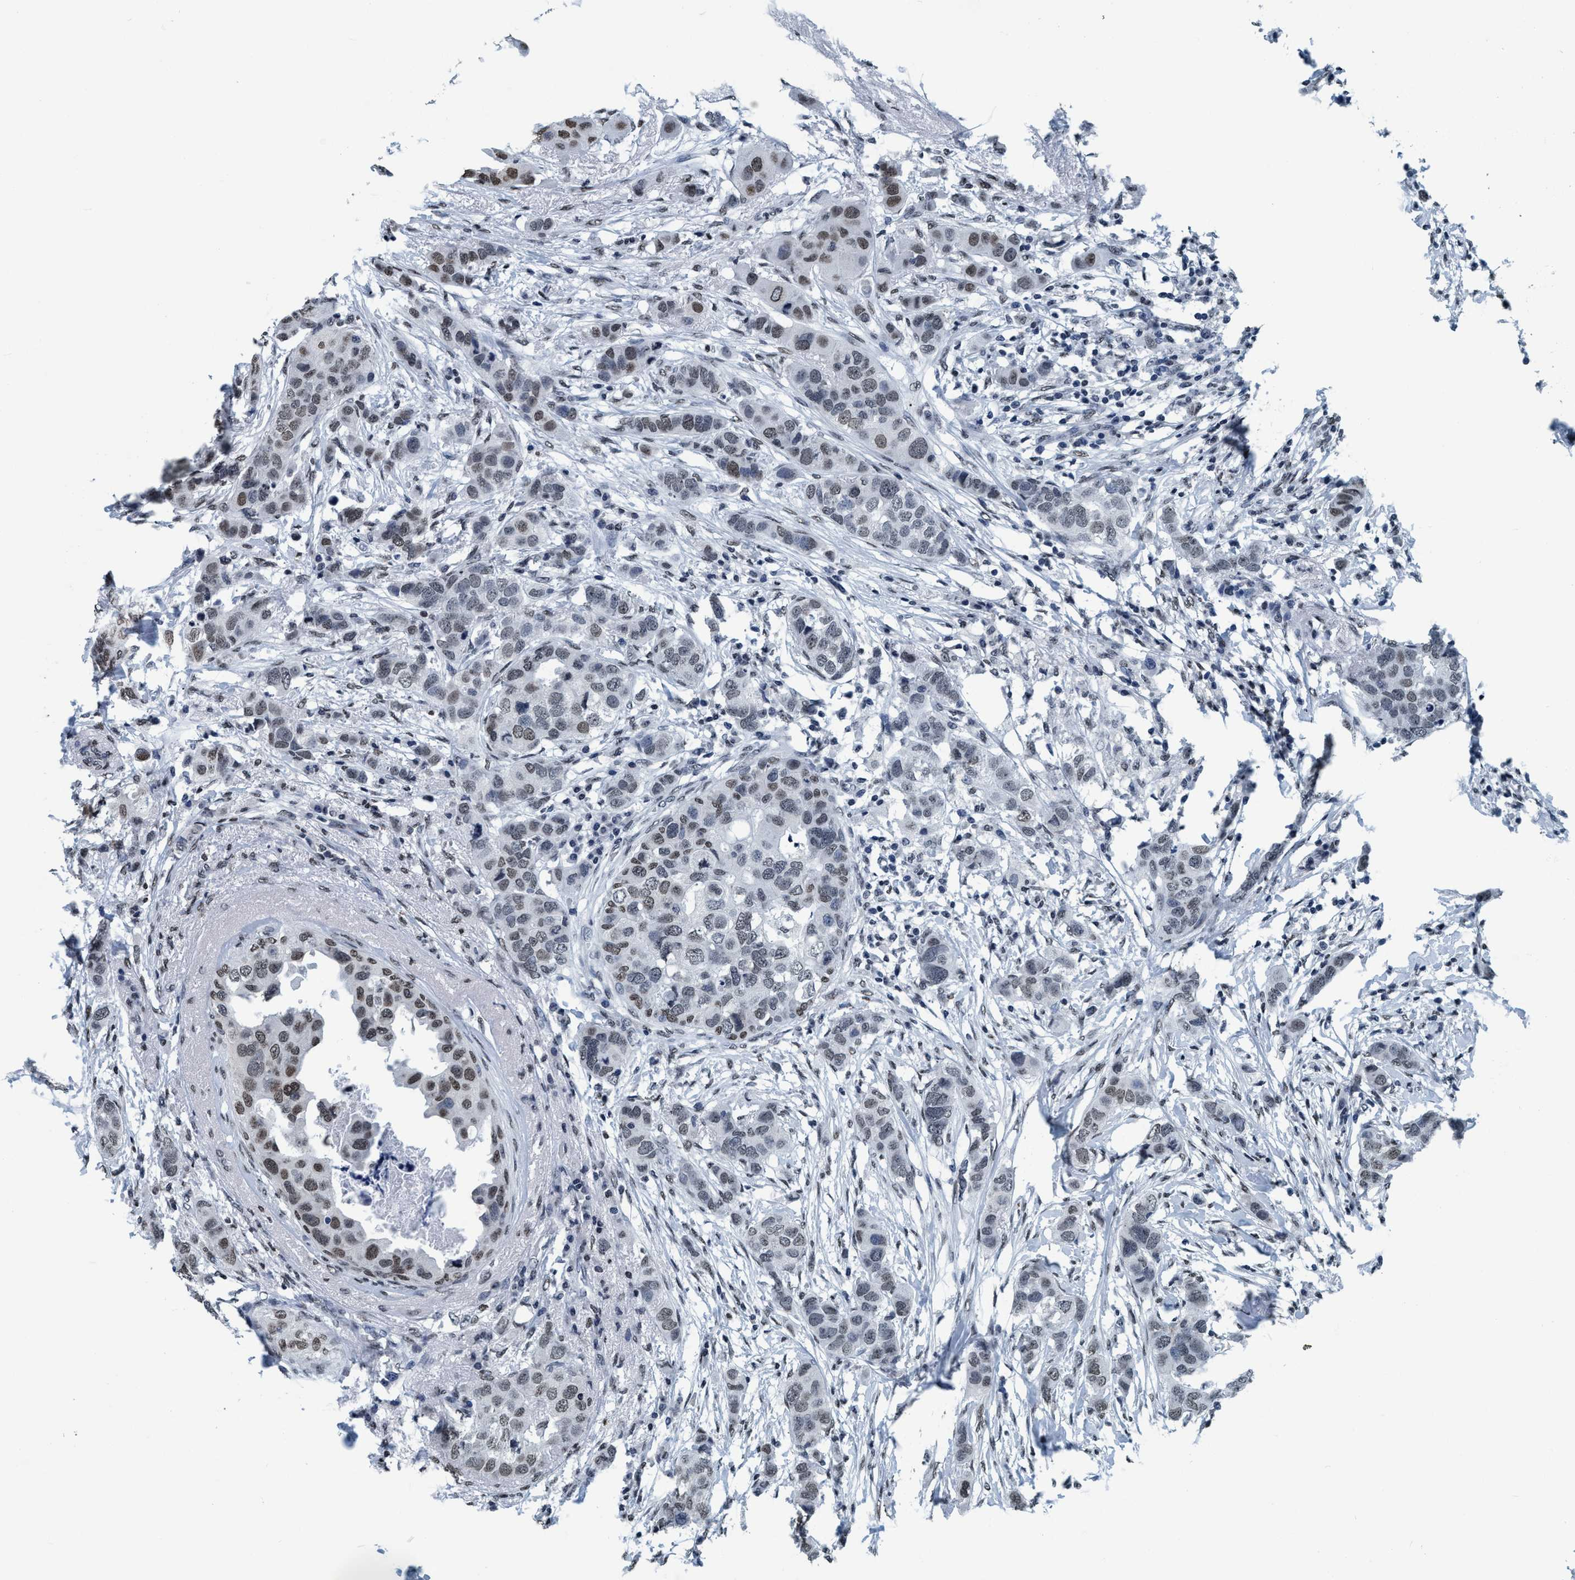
{"staining": {"intensity": "weak", "quantity": "25%-75%", "location": "nuclear"}, "tissue": "breast cancer", "cell_type": "Tumor cells", "image_type": "cancer", "snomed": [{"axis": "morphology", "description": "Duct carcinoma"}, {"axis": "topography", "description": "Breast"}], "caption": "Human breast cancer (intraductal carcinoma) stained for a protein (brown) exhibits weak nuclear positive expression in about 25%-75% of tumor cells.", "gene": "CCNE2", "patient": {"sex": "female", "age": 50}}